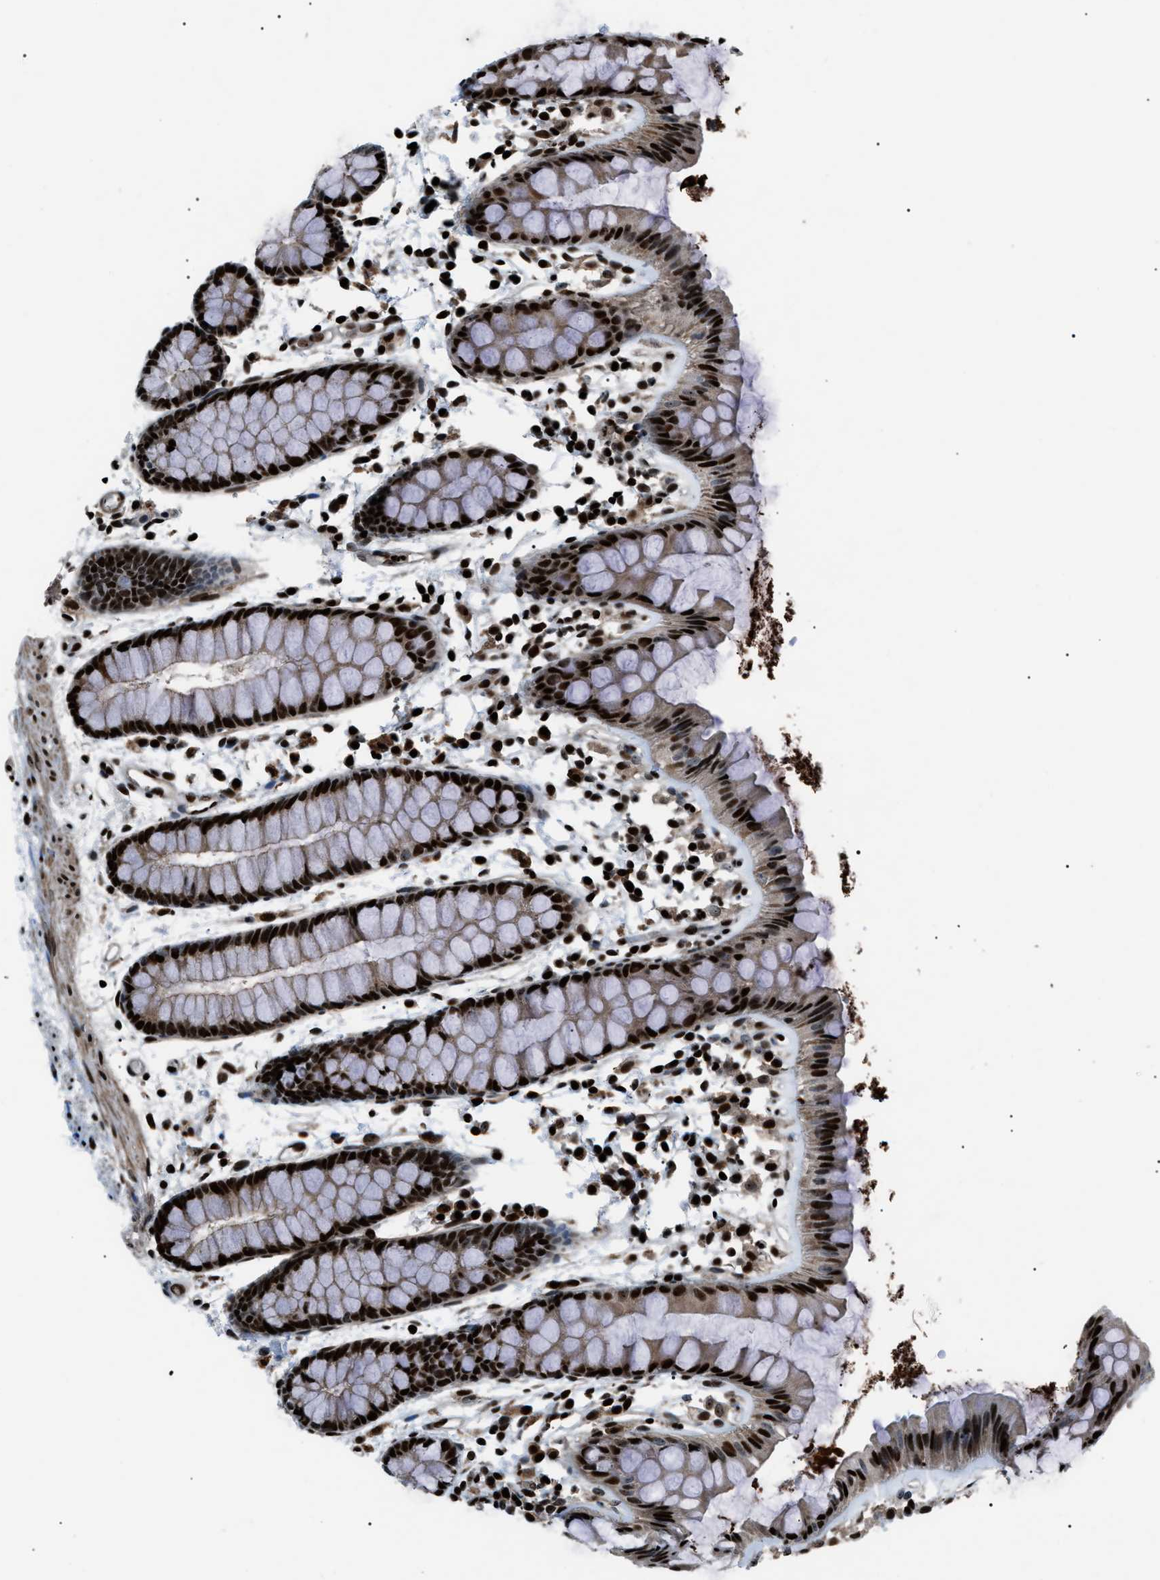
{"staining": {"intensity": "strong", "quantity": ">75%", "location": "cytoplasmic/membranous,nuclear"}, "tissue": "rectum", "cell_type": "Glandular cells", "image_type": "normal", "snomed": [{"axis": "morphology", "description": "Normal tissue, NOS"}, {"axis": "topography", "description": "Rectum"}], "caption": "Immunohistochemical staining of normal rectum demonstrates >75% levels of strong cytoplasmic/membranous,nuclear protein positivity in approximately >75% of glandular cells.", "gene": "PRKX", "patient": {"sex": "female", "age": 66}}